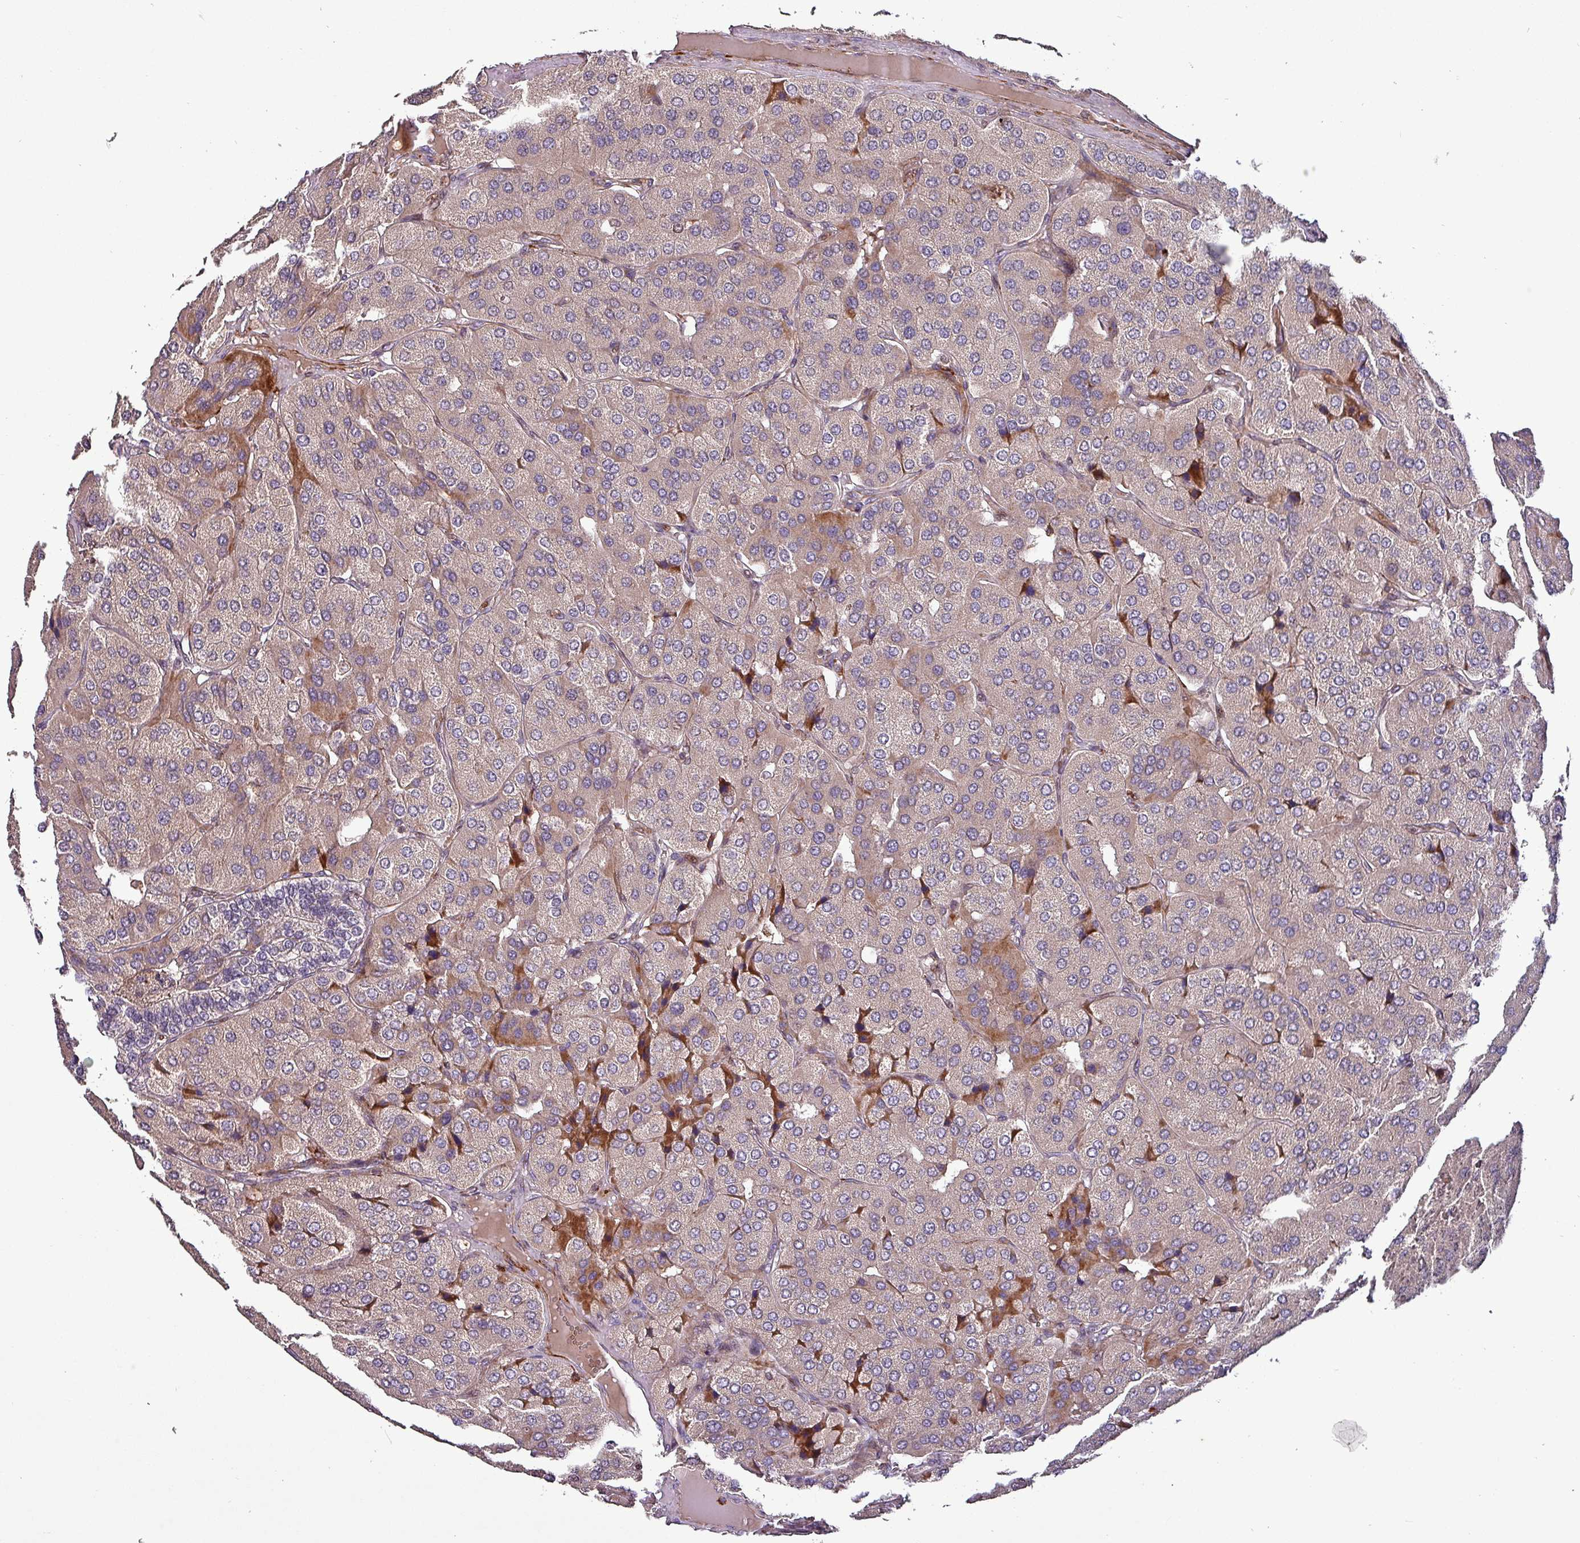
{"staining": {"intensity": "weak", "quantity": ">75%", "location": "cytoplasmic/membranous"}, "tissue": "parathyroid gland", "cell_type": "Glandular cells", "image_type": "normal", "snomed": [{"axis": "morphology", "description": "Normal tissue, NOS"}, {"axis": "morphology", "description": "Adenoma, NOS"}, {"axis": "topography", "description": "Parathyroid gland"}], "caption": "Glandular cells demonstrate low levels of weak cytoplasmic/membranous positivity in approximately >75% of cells in unremarkable human parathyroid gland.", "gene": "TPRA1", "patient": {"sex": "female", "age": 86}}